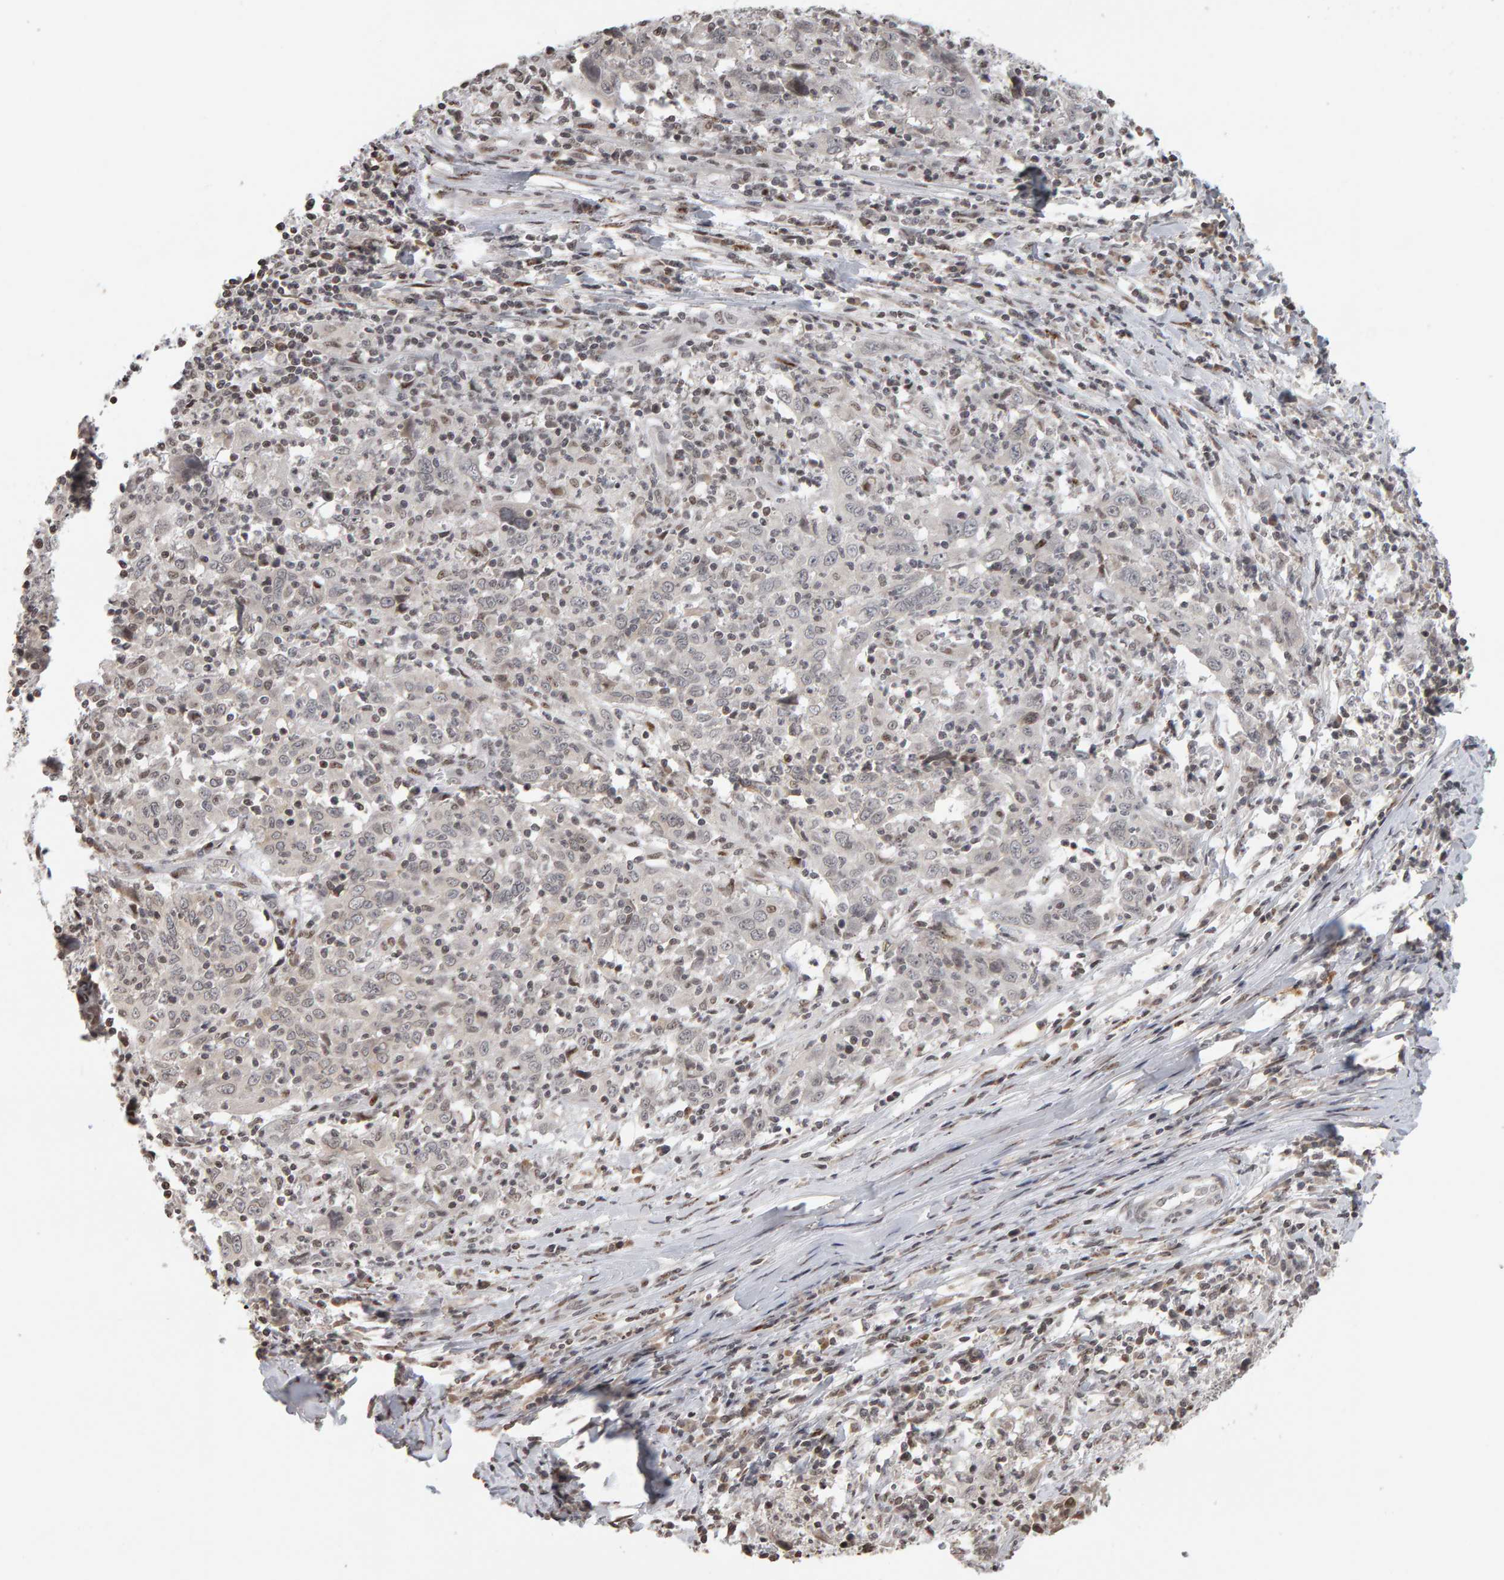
{"staining": {"intensity": "negative", "quantity": "none", "location": "none"}, "tissue": "cervical cancer", "cell_type": "Tumor cells", "image_type": "cancer", "snomed": [{"axis": "morphology", "description": "Squamous cell carcinoma, NOS"}, {"axis": "topography", "description": "Cervix"}], "caption": "An immunohistochemistry photomicrograph of cervical cancer is shown. There is no staining in tumor cells of cervical cancer.", "gene": "TRAM1", "patient": {"sex": "female", "age": 46}}